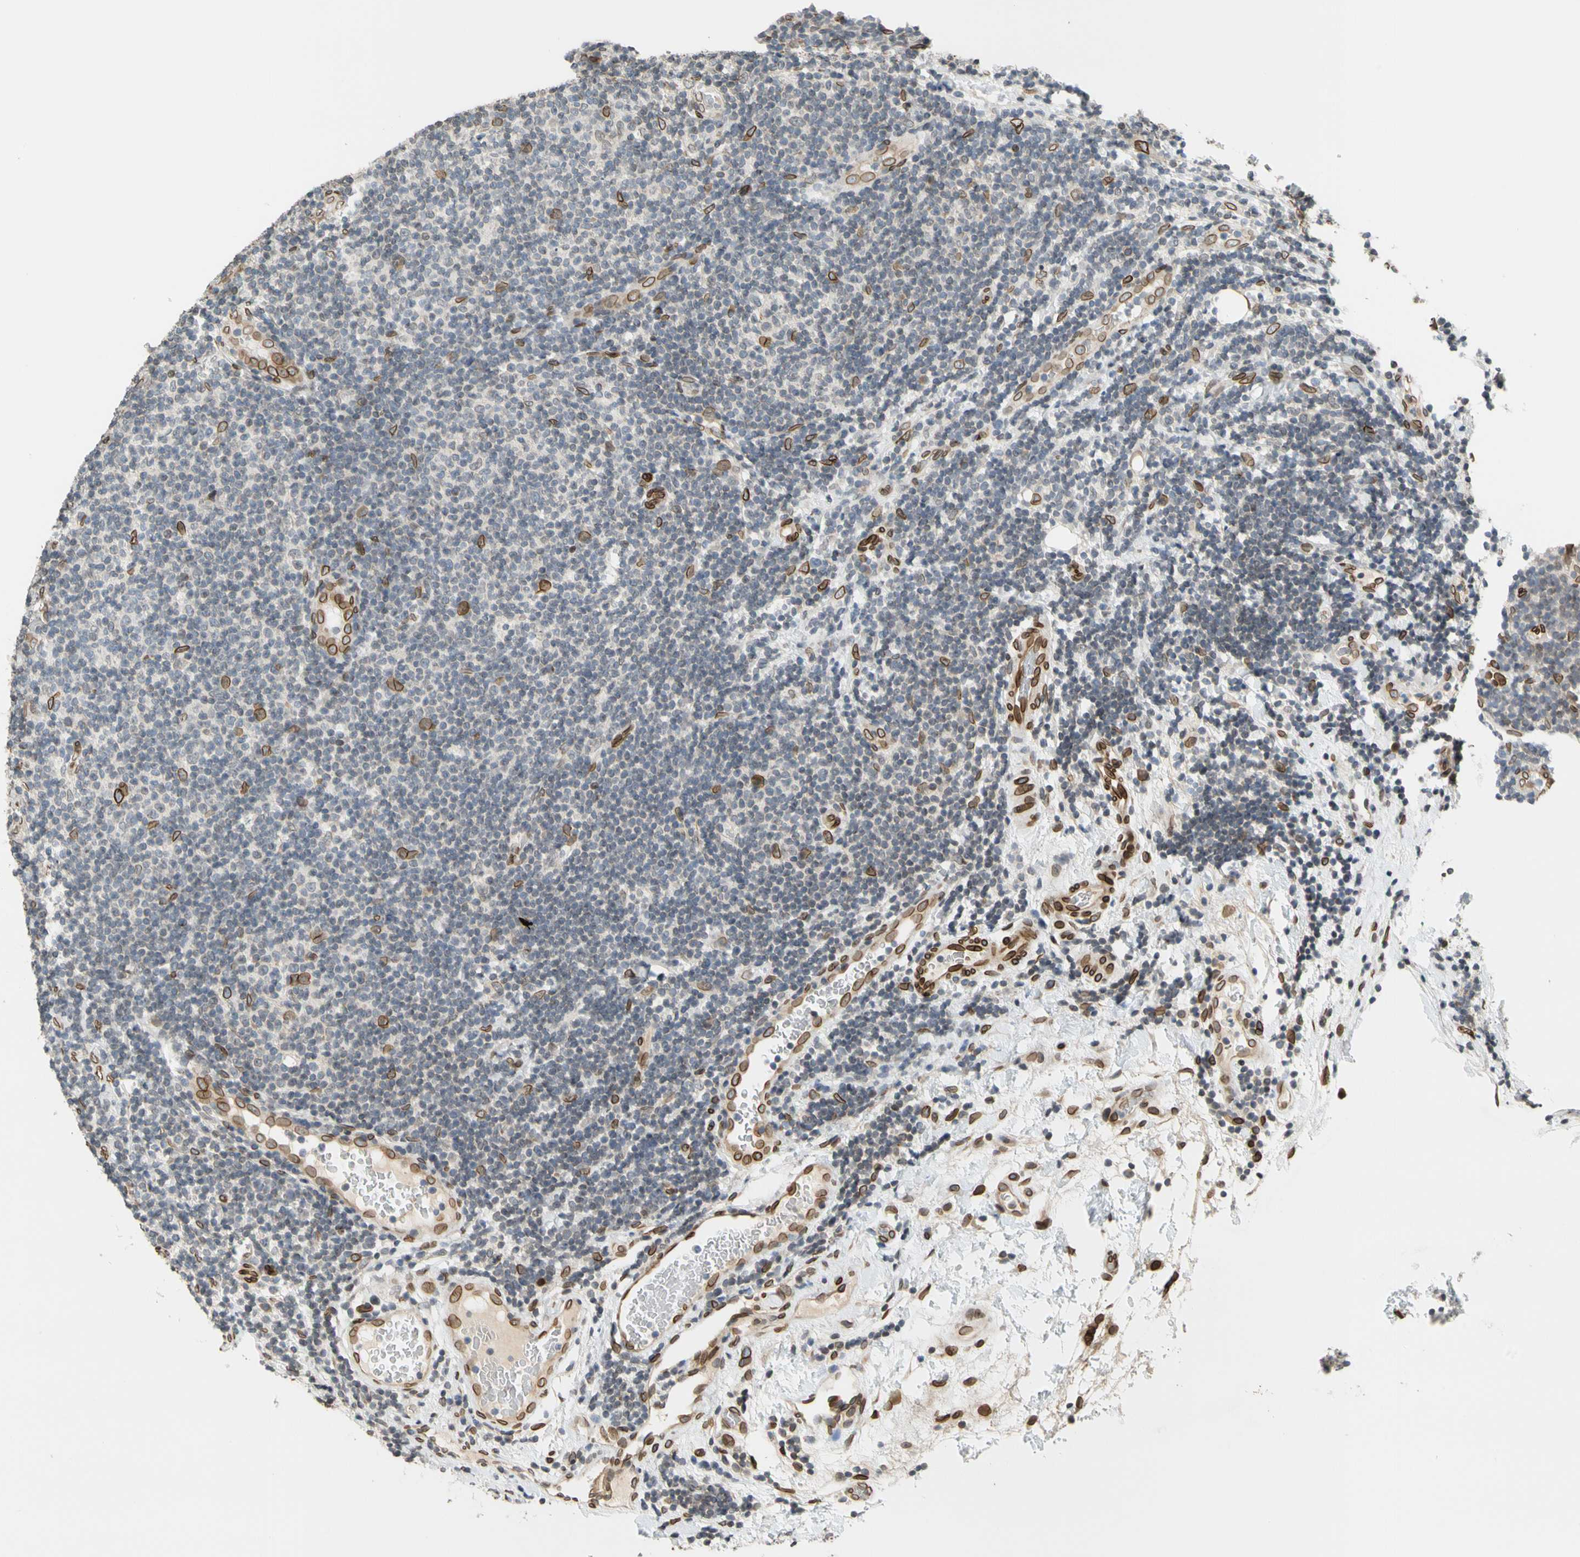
{"staining": {"intensity": "negative", "quantity": "none", "location": "none"}, "tissue": "lymphoma", "cell_type": "Tumor cells", "image_type": "cancer", "snomed": [{"axis": "morphology", "description": "Malignant lymphoma, non-Hodgkin's type, Low grade"}, {"axis": "topography", "description": "Lymph node"}], "caption": "This is an immunohistochemistry photomicrograph of low-grade malignant lymphoma, non-Hodgkin's type. There is no staining in tumor cells.", "gene": "SUN1", "patient": {"sex": "male", "age": 83}}